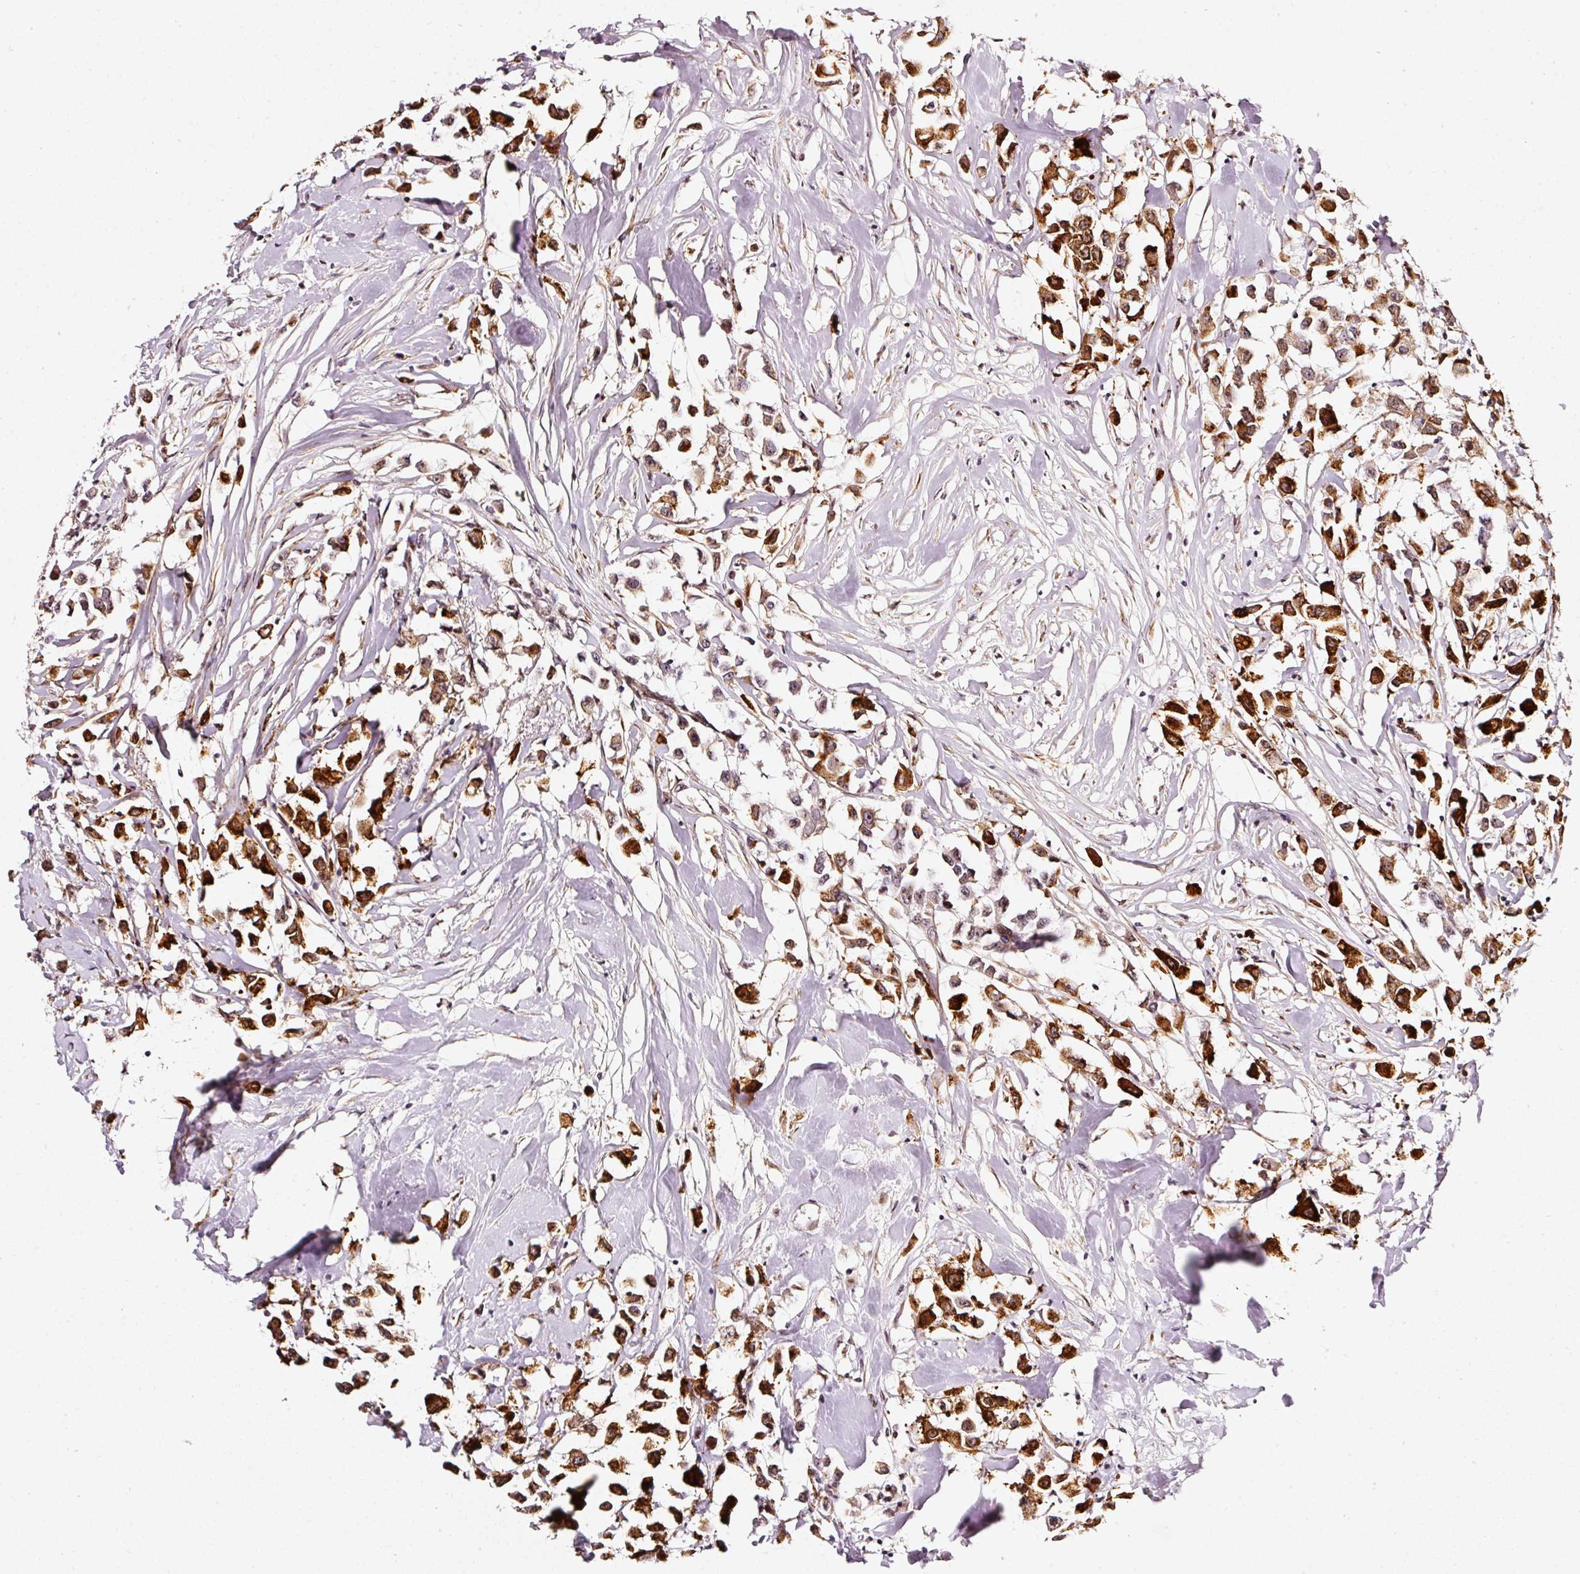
{"staining": {"intensity": "strong", "quantity": ">75%", "location": "cytoplasmic/membranous,nuclear"}, "tissue": "breast cancer", "cell_type": "Tumor cells", "image_type": "cancer", "snomed": [{"axis": "morphology", "description": "Duct carcinoma"}, {"axis": "topography", "description": "Breast"}], "caption": "Protein analysis of infiltrating ductal carcinoma (breast) tissue demonstrates strong cytoplasmic/membranous and nuclear positivity in approximately >75% of tumor cells. Immunohistochemistry (ihc) stains the protein of interest in brown and the nuclei are stained blue.", "gene": "MXRA8", "patient": {"sex": "female", "age": 61}}